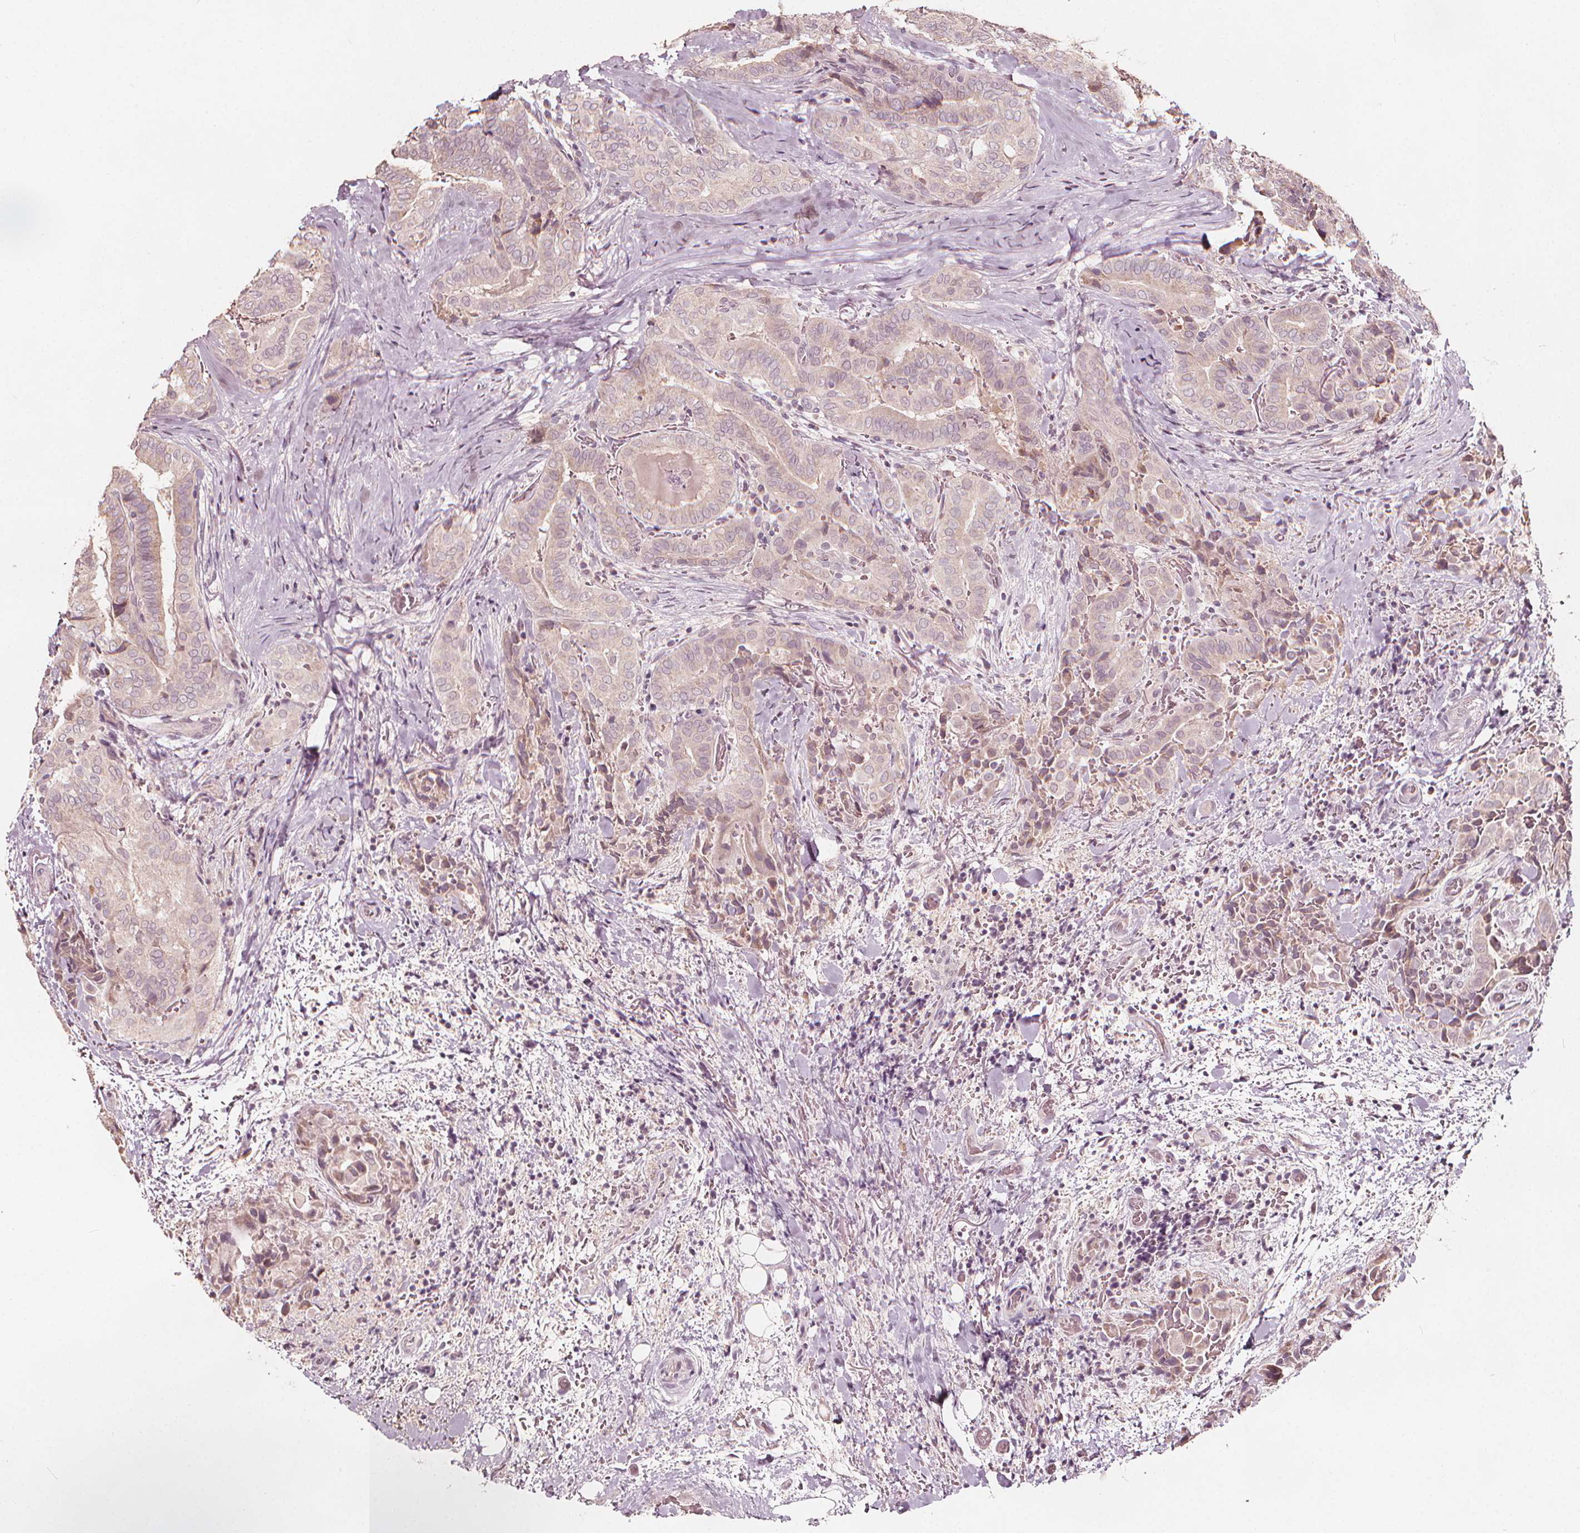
{"staining": {"intensity": "weak", "quantity": "25%-75%", "location": "cytoplasmic/membranous"}, "tissue": "thyroid cancer", "cell_type": "Tumor cells", "image_type": "cancer", "snomed": [{"axis": "morphology", "description": "Papillary adenocarcinoma, NOS"}, {"axis": "topography", "description": "Thyroid gland"}], "caption": "Papillary adenocarcinoma (thyroid) stained with a brown dye displays weak cytoplasmic/membranous positive staining in about 25%-75% of tumor cells.", "gene": "NPC1L1", "patient": {"sex": "female", "age": 61}}